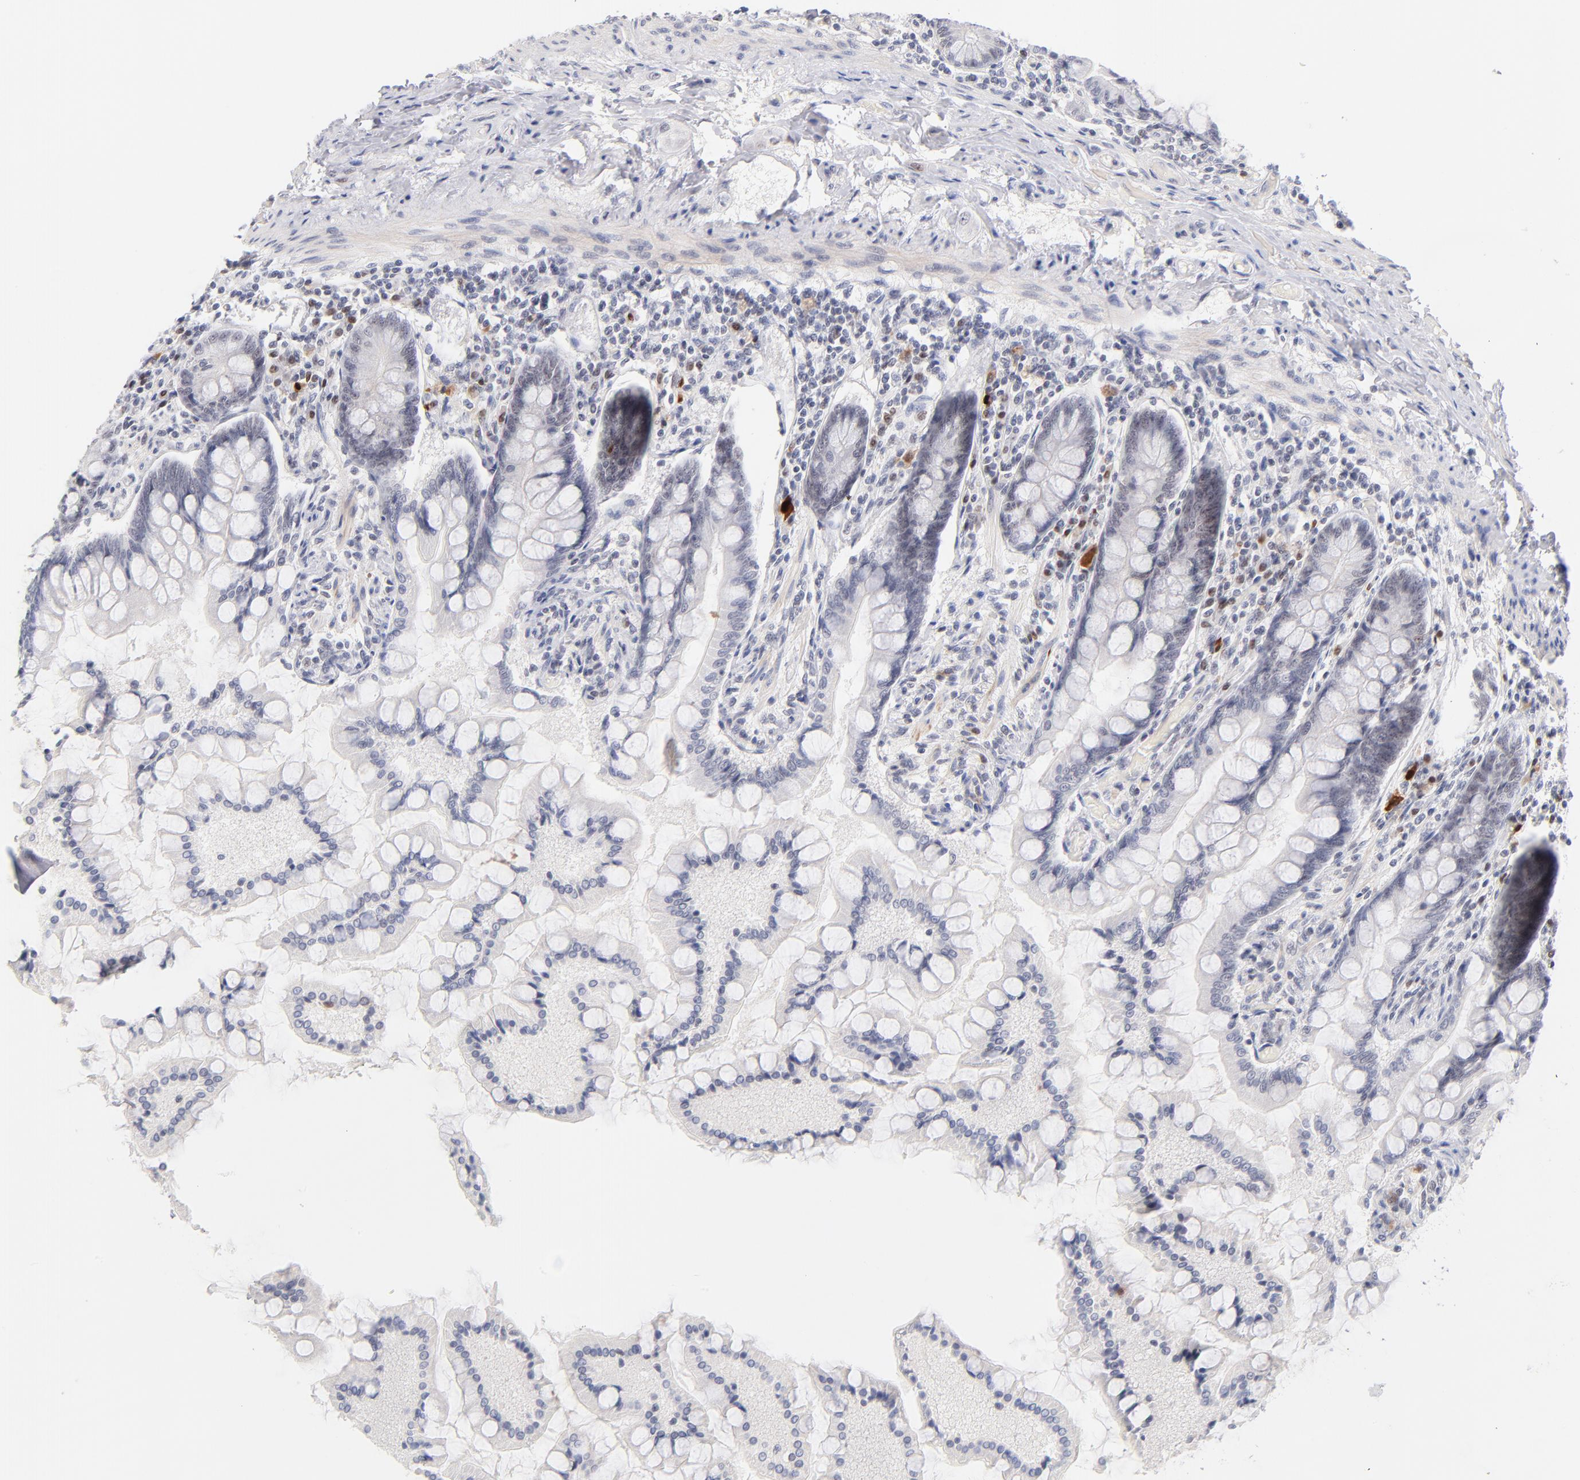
{"staining": {"intensity": "strong", "quantity": "<25%", "location": "nuclear"}, "tissue": "small intestine", "cell_type": "Glandular cells", "image_type": "normal", "snomed": [{"axis": "morphology", "description": "Normal tissue, NOS"}, {"axis": "topography", "description": "Small intestine"}], "caption": "Immunohistochemical staining of normal human small intestine demonstrates medium levels of strong nuclear staining in approximately <25% of glandular cells. The protein of interest is shown in brown color, while the nuclei are stained blue.", "gene": "PARP1", "patient": {"sex": "male", "age": 41}}